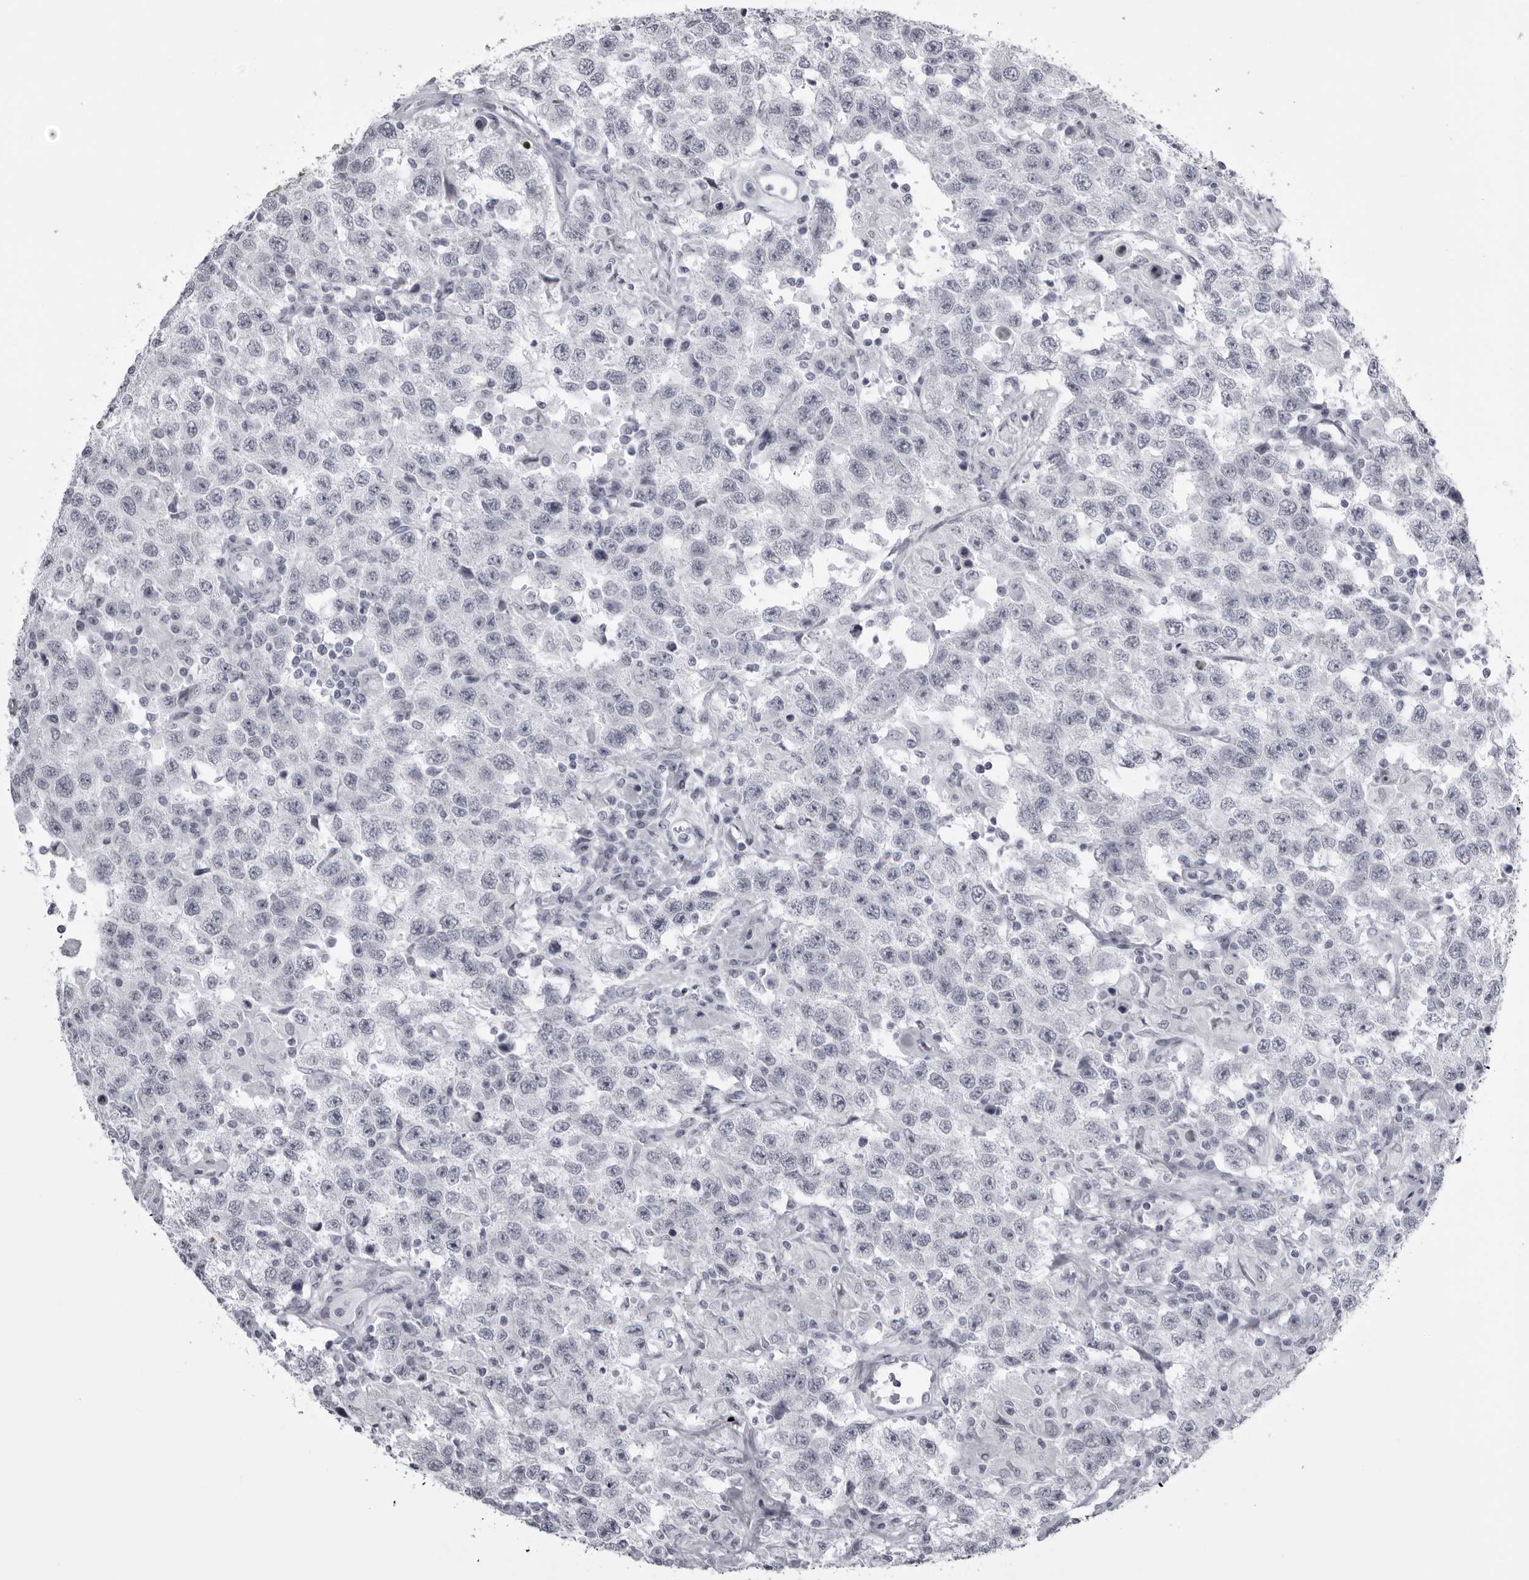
{"staining": {"intensity": "negative", "quantity": "none", "location": "none"}, "tissue": "testis cancer", "cell_type": "Tumor cells", "image_type": "cancer", "snomed": [{"axis": "morphology", "description": "Seminoma, NOS"}, {"axis": "topography", "description": "Testis"}], "caption": "Immunohistochemical staining of testis seminoma reveals no significant staining in tumor cells. (DAB immunohistochemistry (IHC) visualized using brightfield microscopy, high magnification).", "gene": "UROD", "patient": {"sex": "male", "age": 41}}